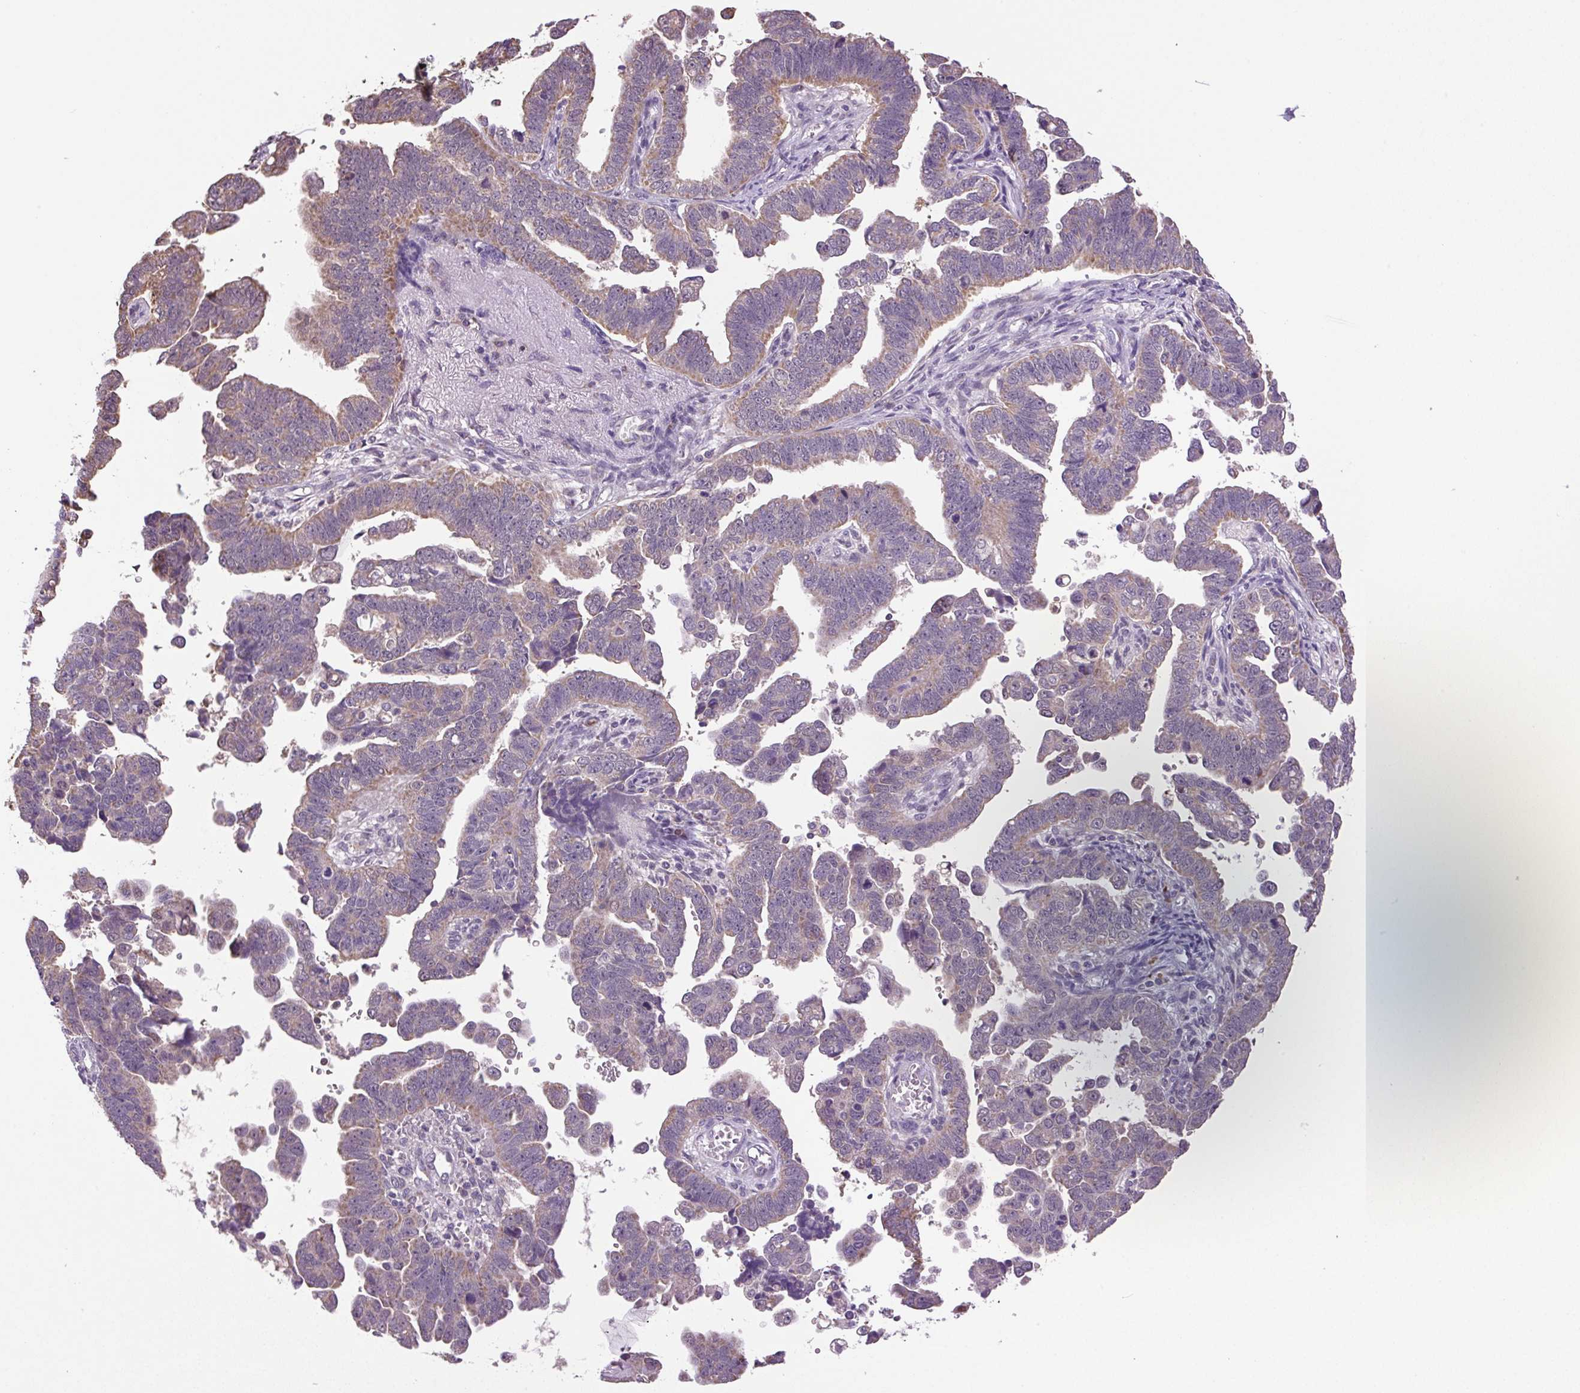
{"staining": {"intensity": "moderate", "quantity": "25%-75%", "location": "cytoplasmic/membranous"}, "tissue": "endometrial cancer", "cell_type": "Tumor cells", "image_type": "cancer", "snomed": [{"axis": "morphology", "description": "Adenocarcinoma, NOS"}, {"axis": "topography", "description": "Endometrium"}], "caption": "A high-resolution micrograph shows immunohistochemistry (IHC) staining of endometrial cancer, which displays moderate cytoplasmic/membranous positivity in about 25%-75% of tumor cells.", "gene": "SGF29", "patient": {"sex": "female", "age": 75}}